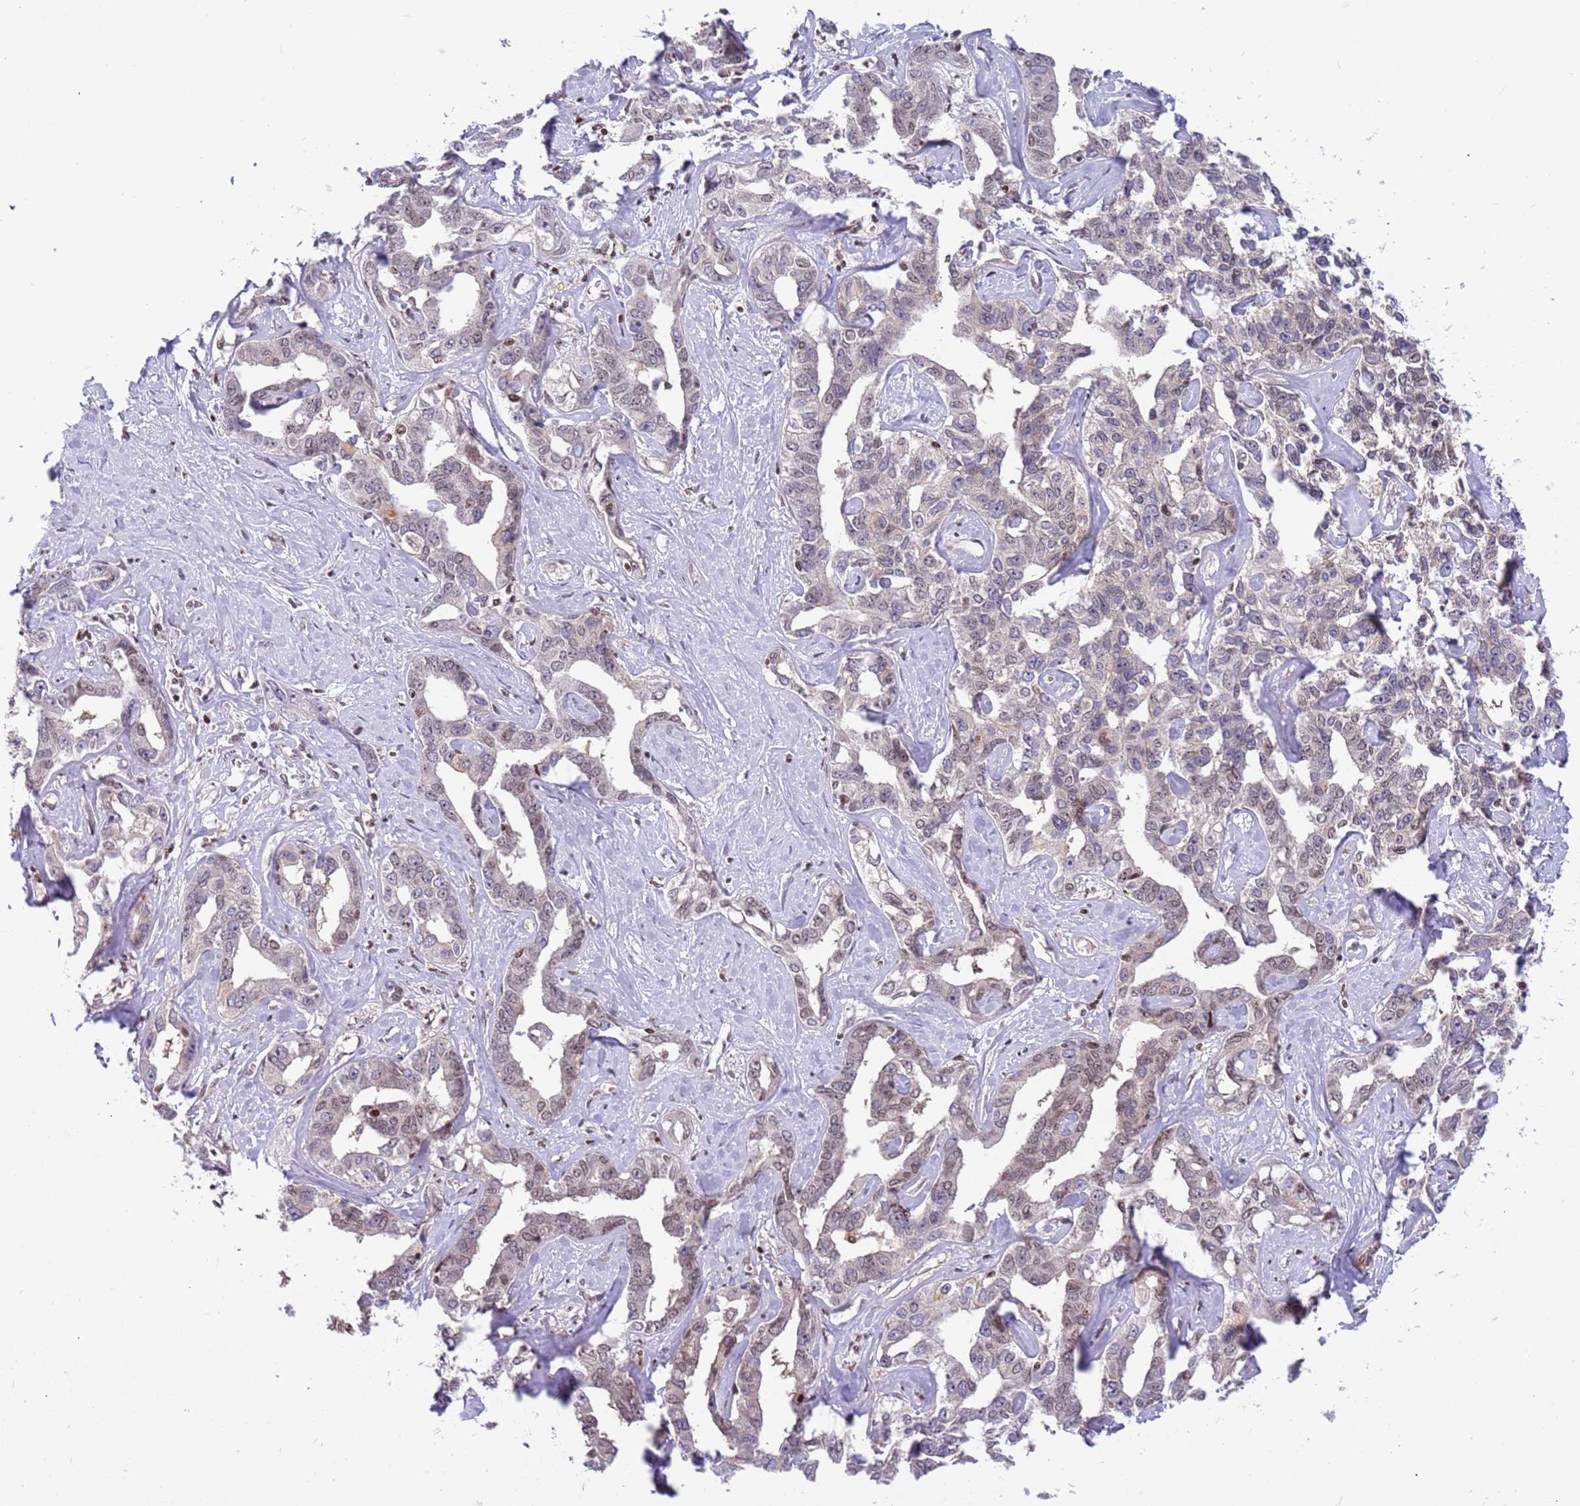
{"staining": {"intensity": "weak", "quantity": "<25%", "location": "nuclear"}, "tissue": "liver cancer", "cell_type": "Tumor cells", "image_type": "cancer", "snomed": [{"axis": "morphology", "description": "Cholangiocarcinoma"}, {"axis": "topography", "description": "Liver"}], "caption": "Tumor cells show no significant protein expression in liver cancer (cholangiocarcinoma).", "gene": "ARHGEF5", "patient": {"sex": "male", "age": 59}}